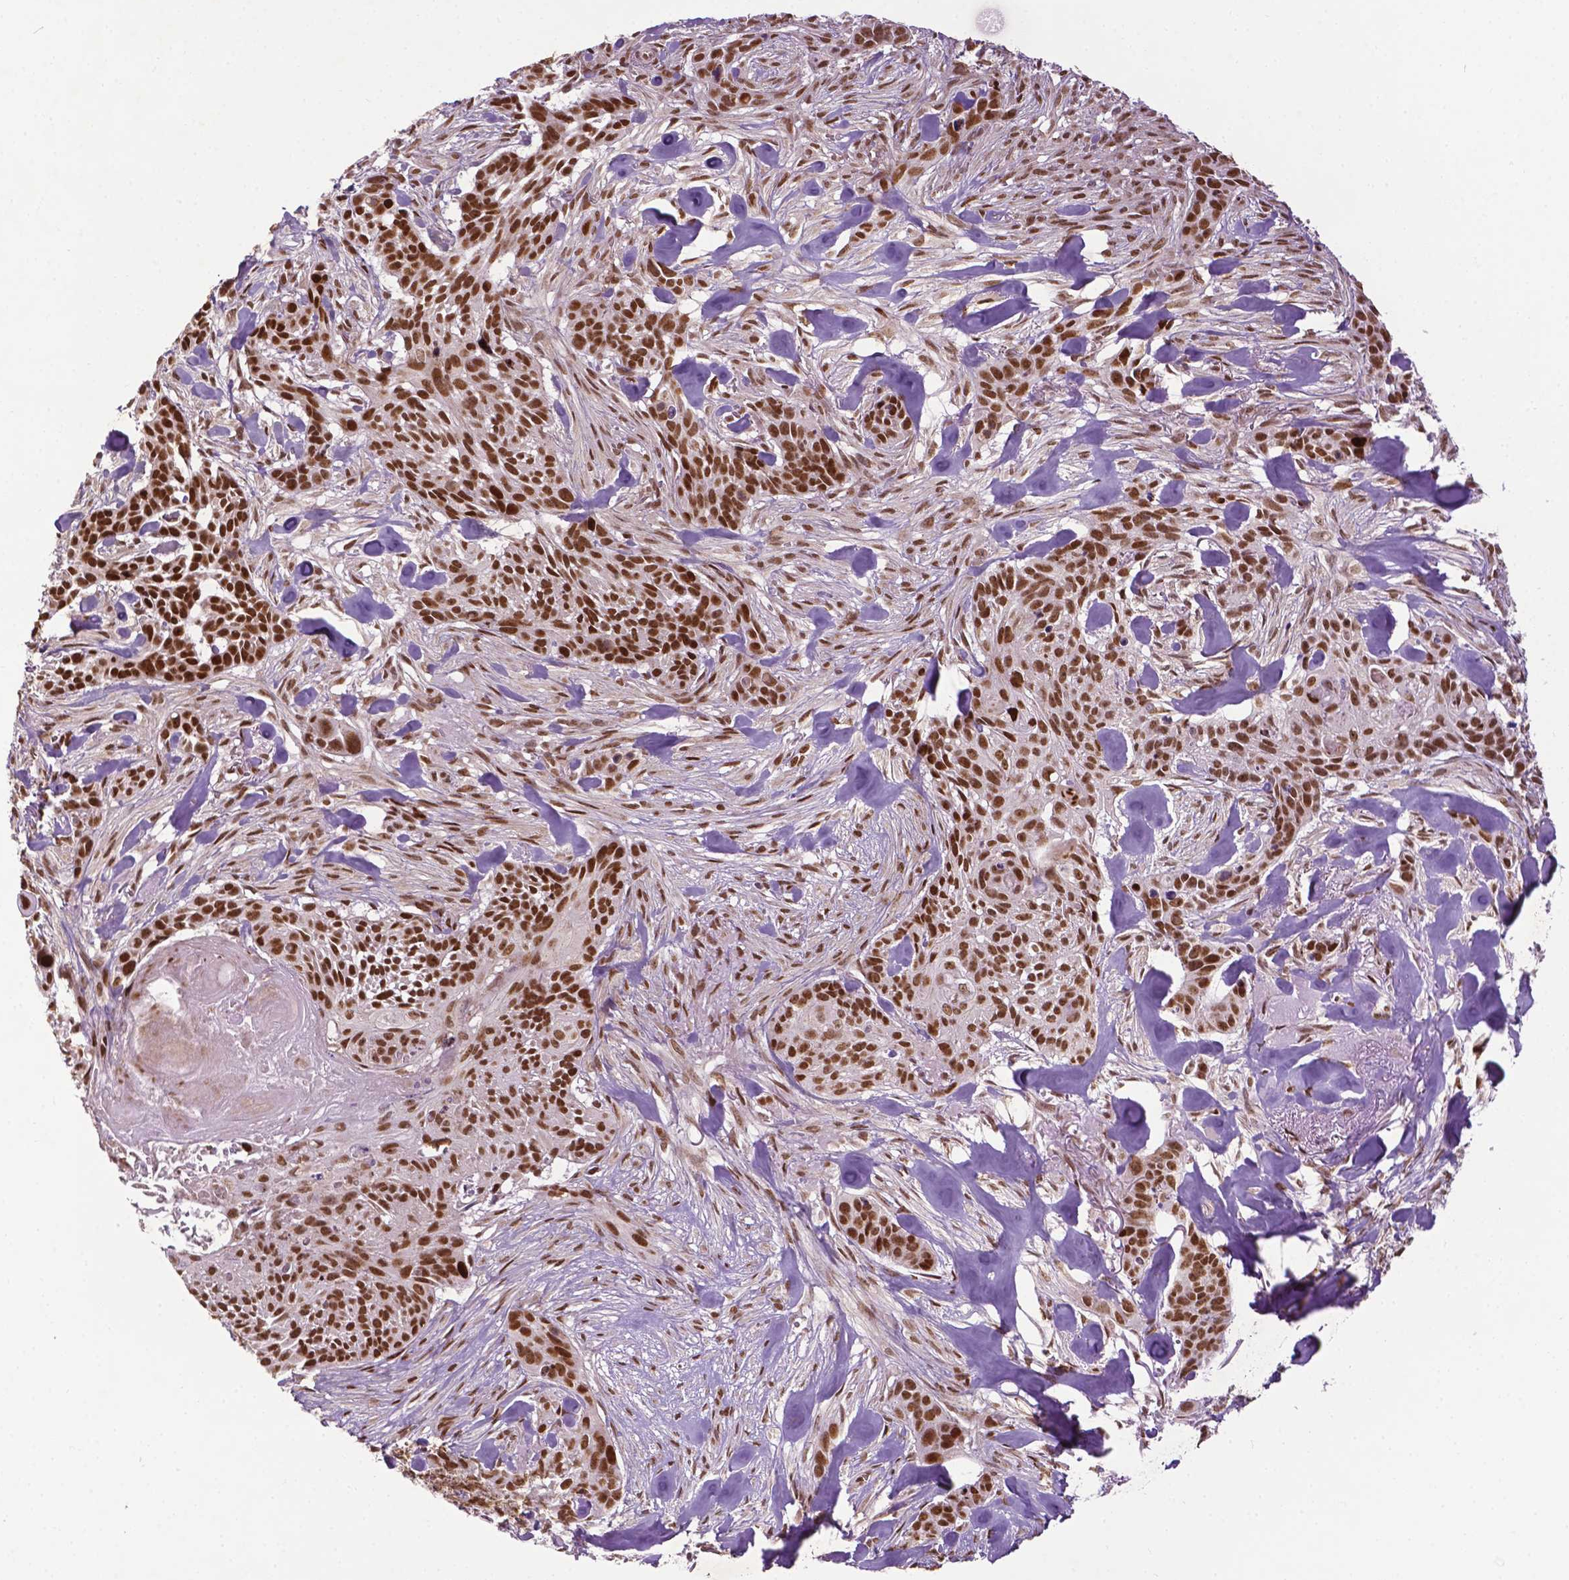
{"staining": {"intensity": "strong", "quantity": ">75%", "location": "nuclear"}, "tissue": "skin cancer", "cell_type": "Tumor cells", "image_type": "cancer", "snomed": [{"axis": "morphology", "description": "Basal cell carcinoma"}, {"axis": "topography", "description": "Skin"}], "caption": "Basal cell carcinoma (skin) stained for a protein demonstrates strong nuclear positivity in tumor cells.", "gene": "ZNF41", "patient": {"sex": "male", "age": 87}}